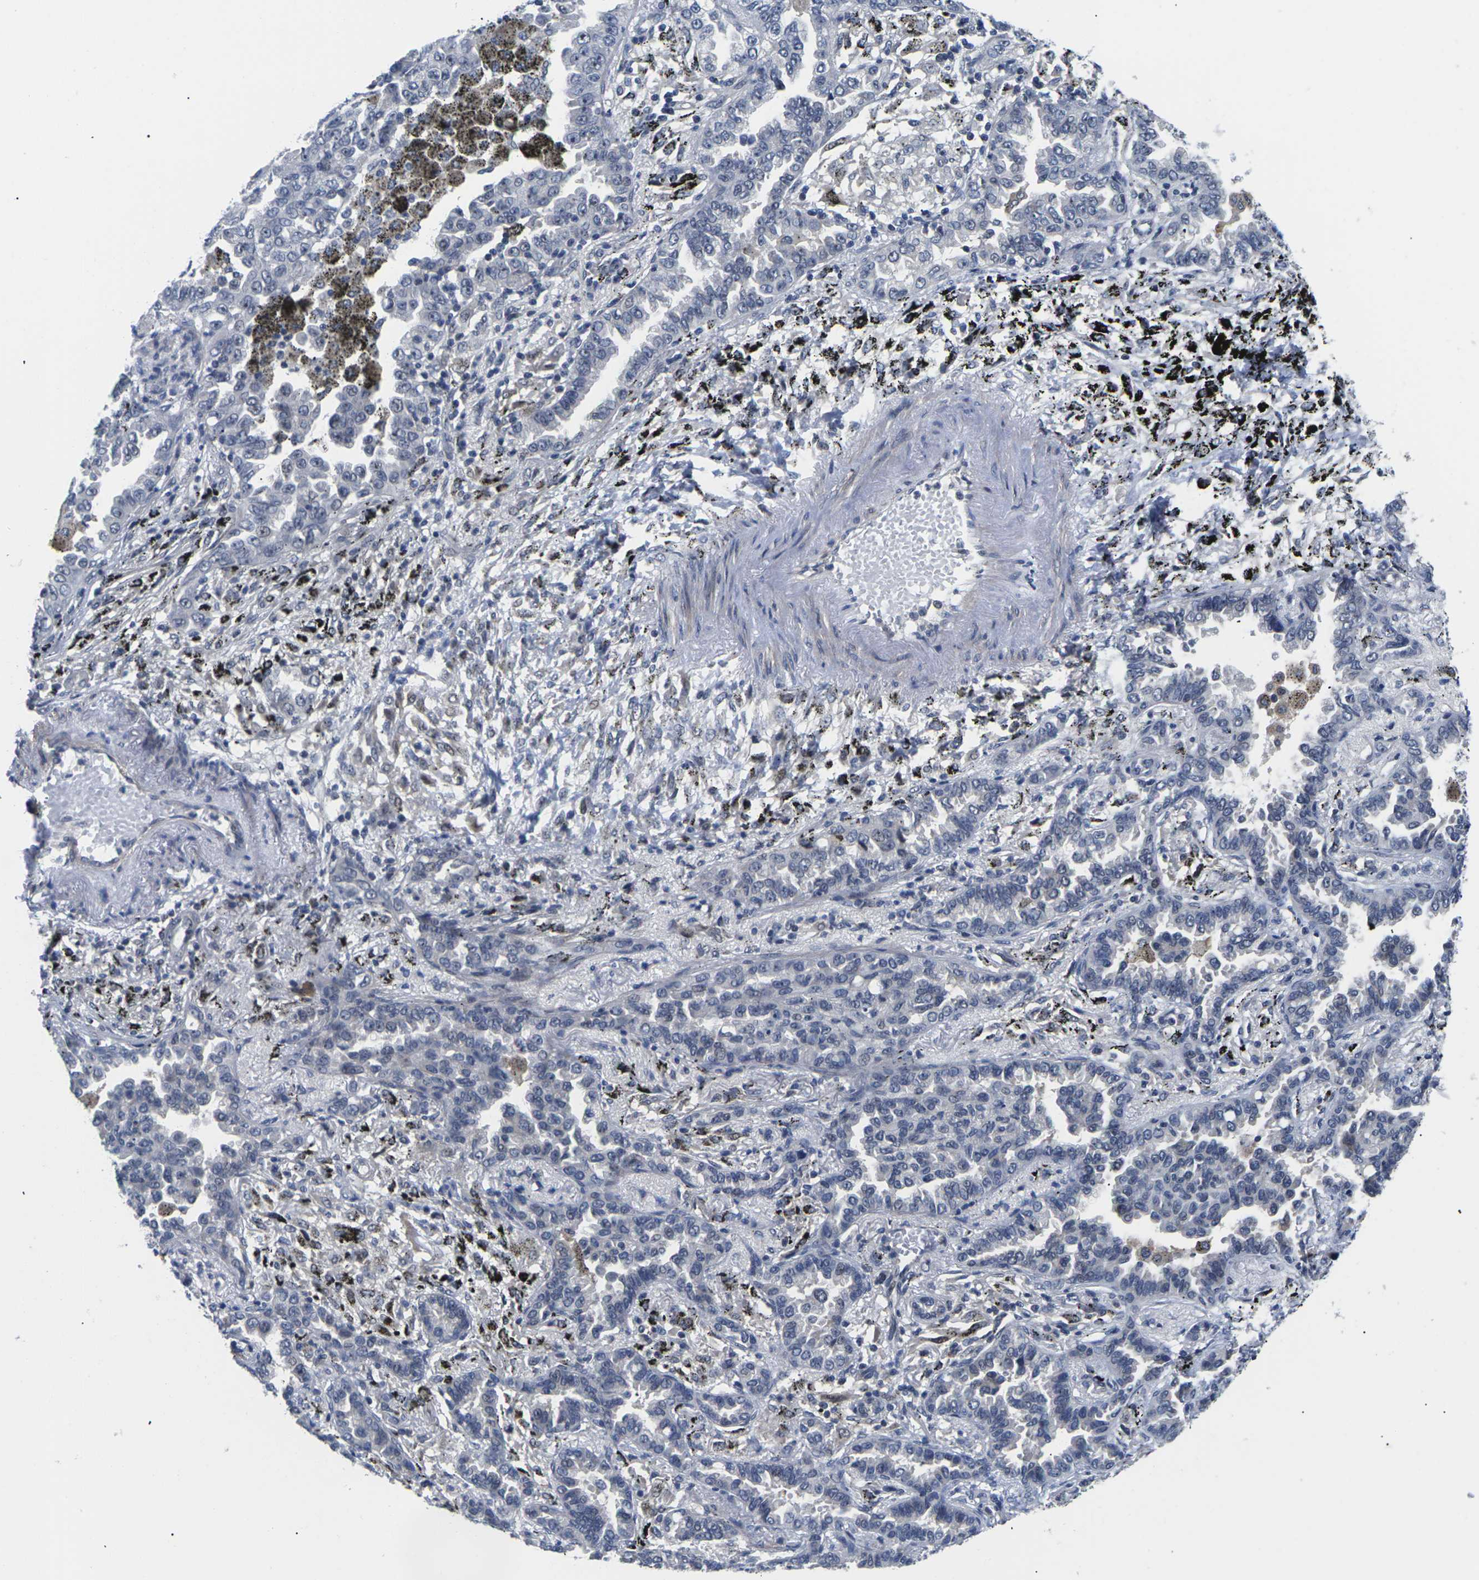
{"staining": {"intensity": "negative", "quantity": "none", "location": "none"}, "tissue": "lung cancer", "cell_type": "Tumor cells", "image_type": "cancer", "snomed": [{"axis": "morphology", "description": "Normal tissue, NOS"}, {"axis": "morphology", "description": "Adenocarcinoma, NOS"}, {"axis": "topography", "description": "Lung"}], "caption": "Immunohistochemical staining of human lung adenocarcinoma displays no significant positivity in tumor cells.", "gene": "ST6GAL2", "patient": {"sex": "male", "age": 59}}